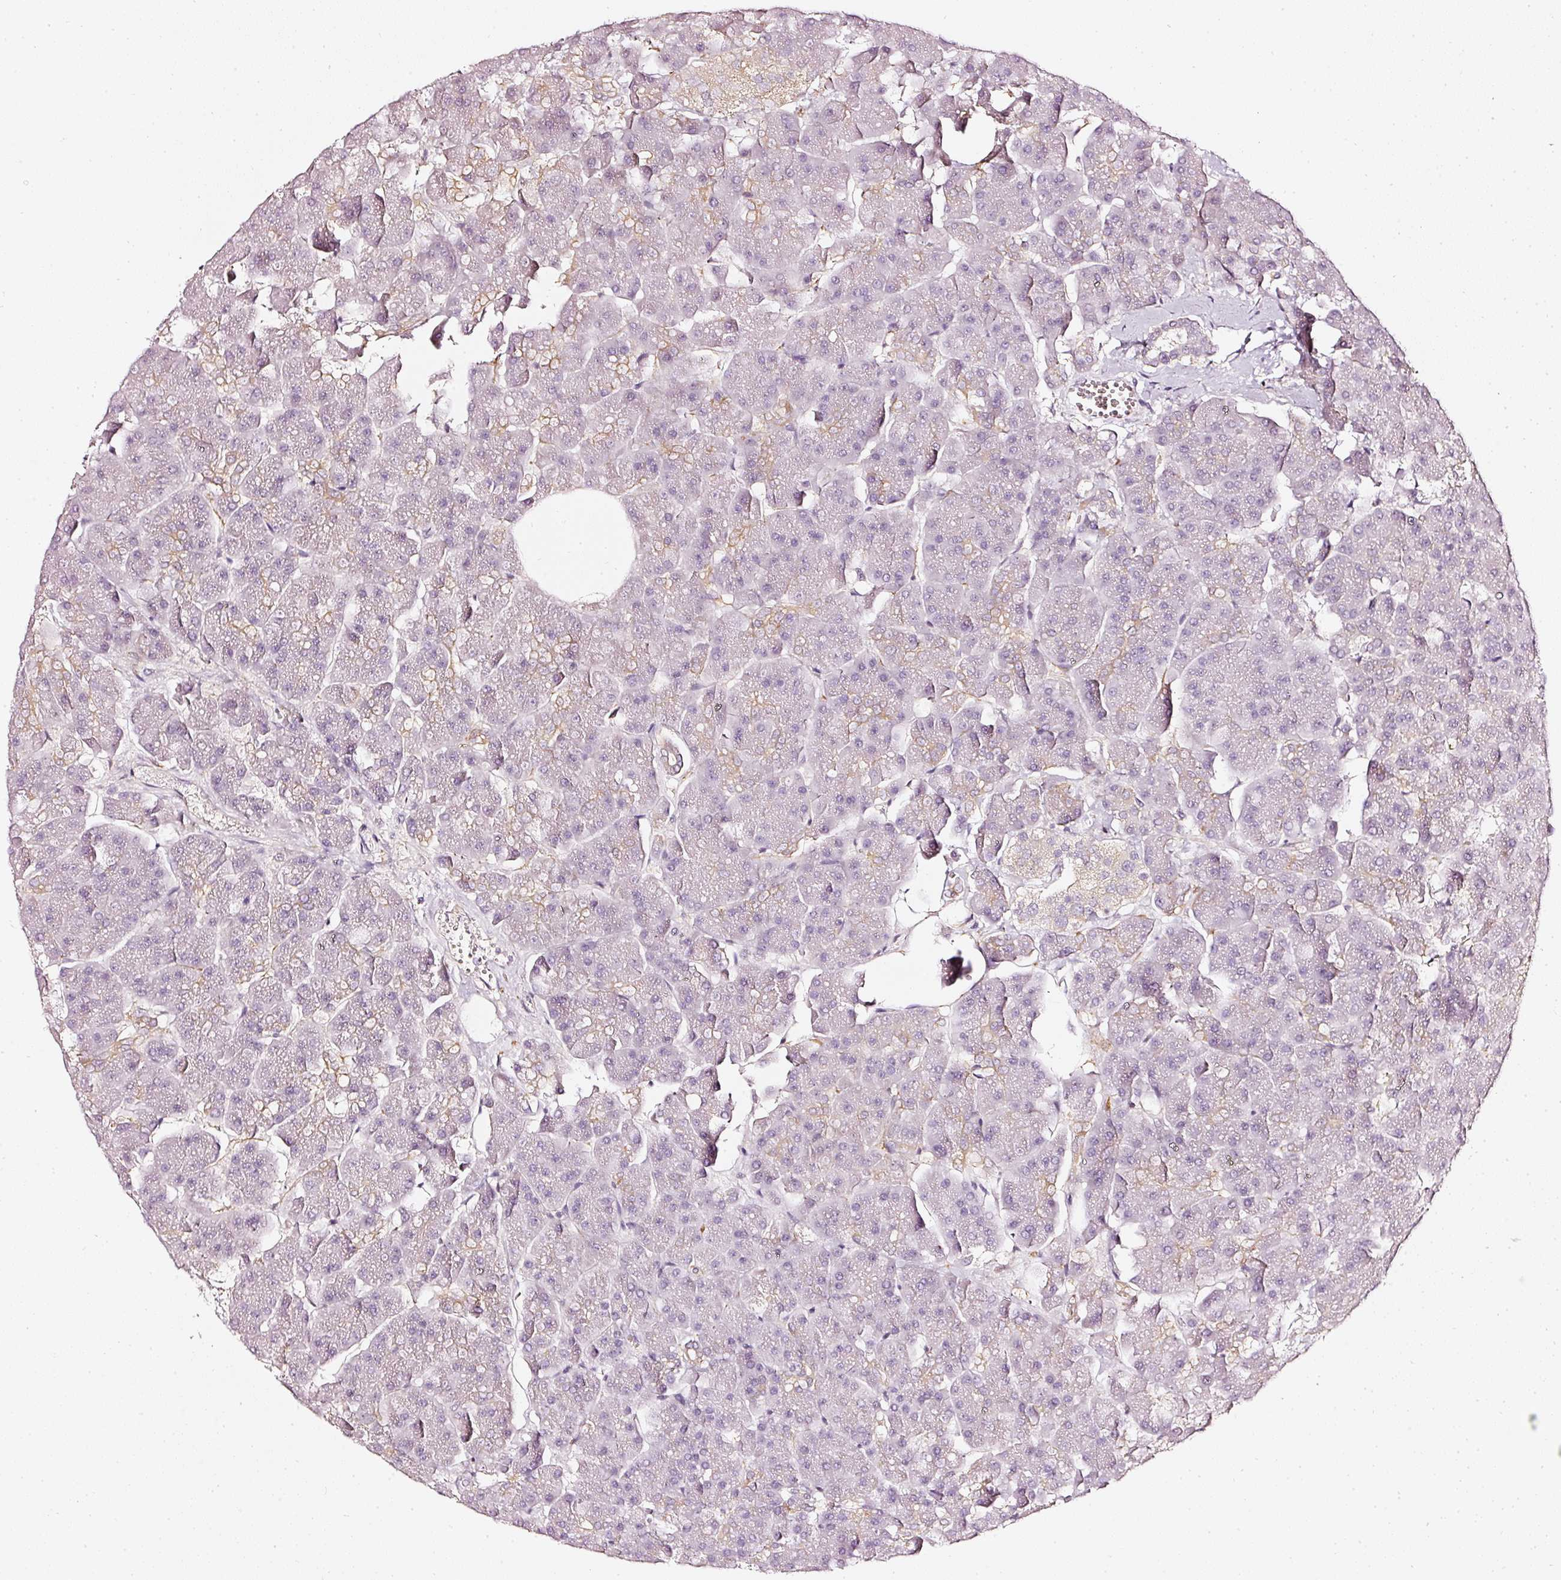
{"staining": {"intensity": "weak", "quantity": "<25%", "location": "cytoplasmic/membranous"}, "tissue": "pancreas", "cell_type": "Exocrine glandular cells", "image_type": "normal", "snomed": [{"axis": "morphology", "description": "Normal tissue, NOS"}, {"axis": "topography", "description": "Pancreas"}, {"axis": "topography", "description": "Peripheral nerve tissue"}], "caption": "Exocrine glandular cells are negative for protein expression in benign human pancreas. Nuclei are stained in blue.", "gene": "CNP", "patient": {"sex": "male", "age": 54}}